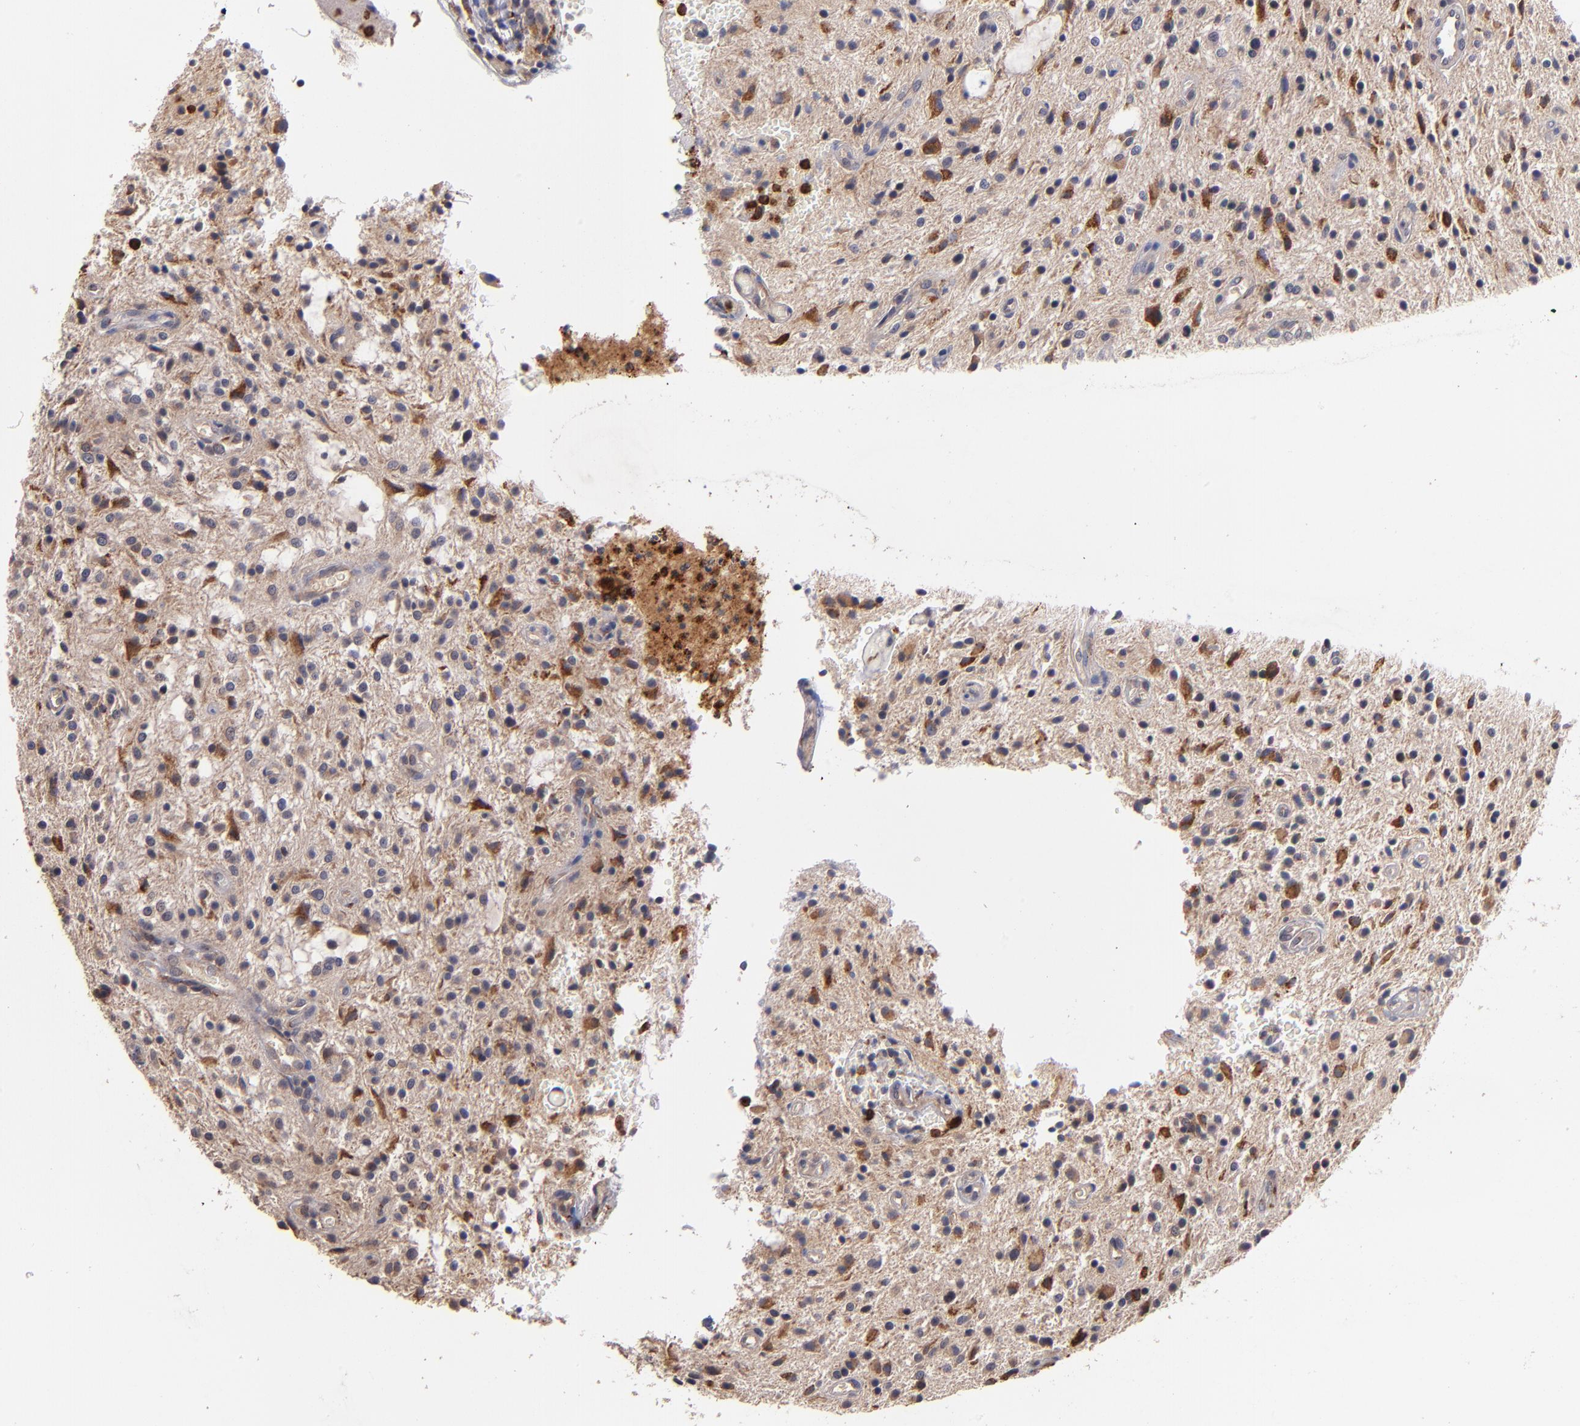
{"staining": {"intensity": "moderate", "quantity": "25%-75%", "location": "cytoplasmic/membranous"}, "tissue": "glioma", "cell_type": "Tumor cells", "image_type": "cancer", "snomed": [{"axis": "morphology", "description": "Glioma, malignant, NOS"}, {"axis": "topography", "description": "Cerebellum"}], "caption": "Malignant glioma stained for a protein (brown) reveals moderate cytoplasmic/membranous positive positivity in about 25%-75% of tumor cells.", "gene": "TTLL12", "patient": {"sex": "female", "age": 10}}